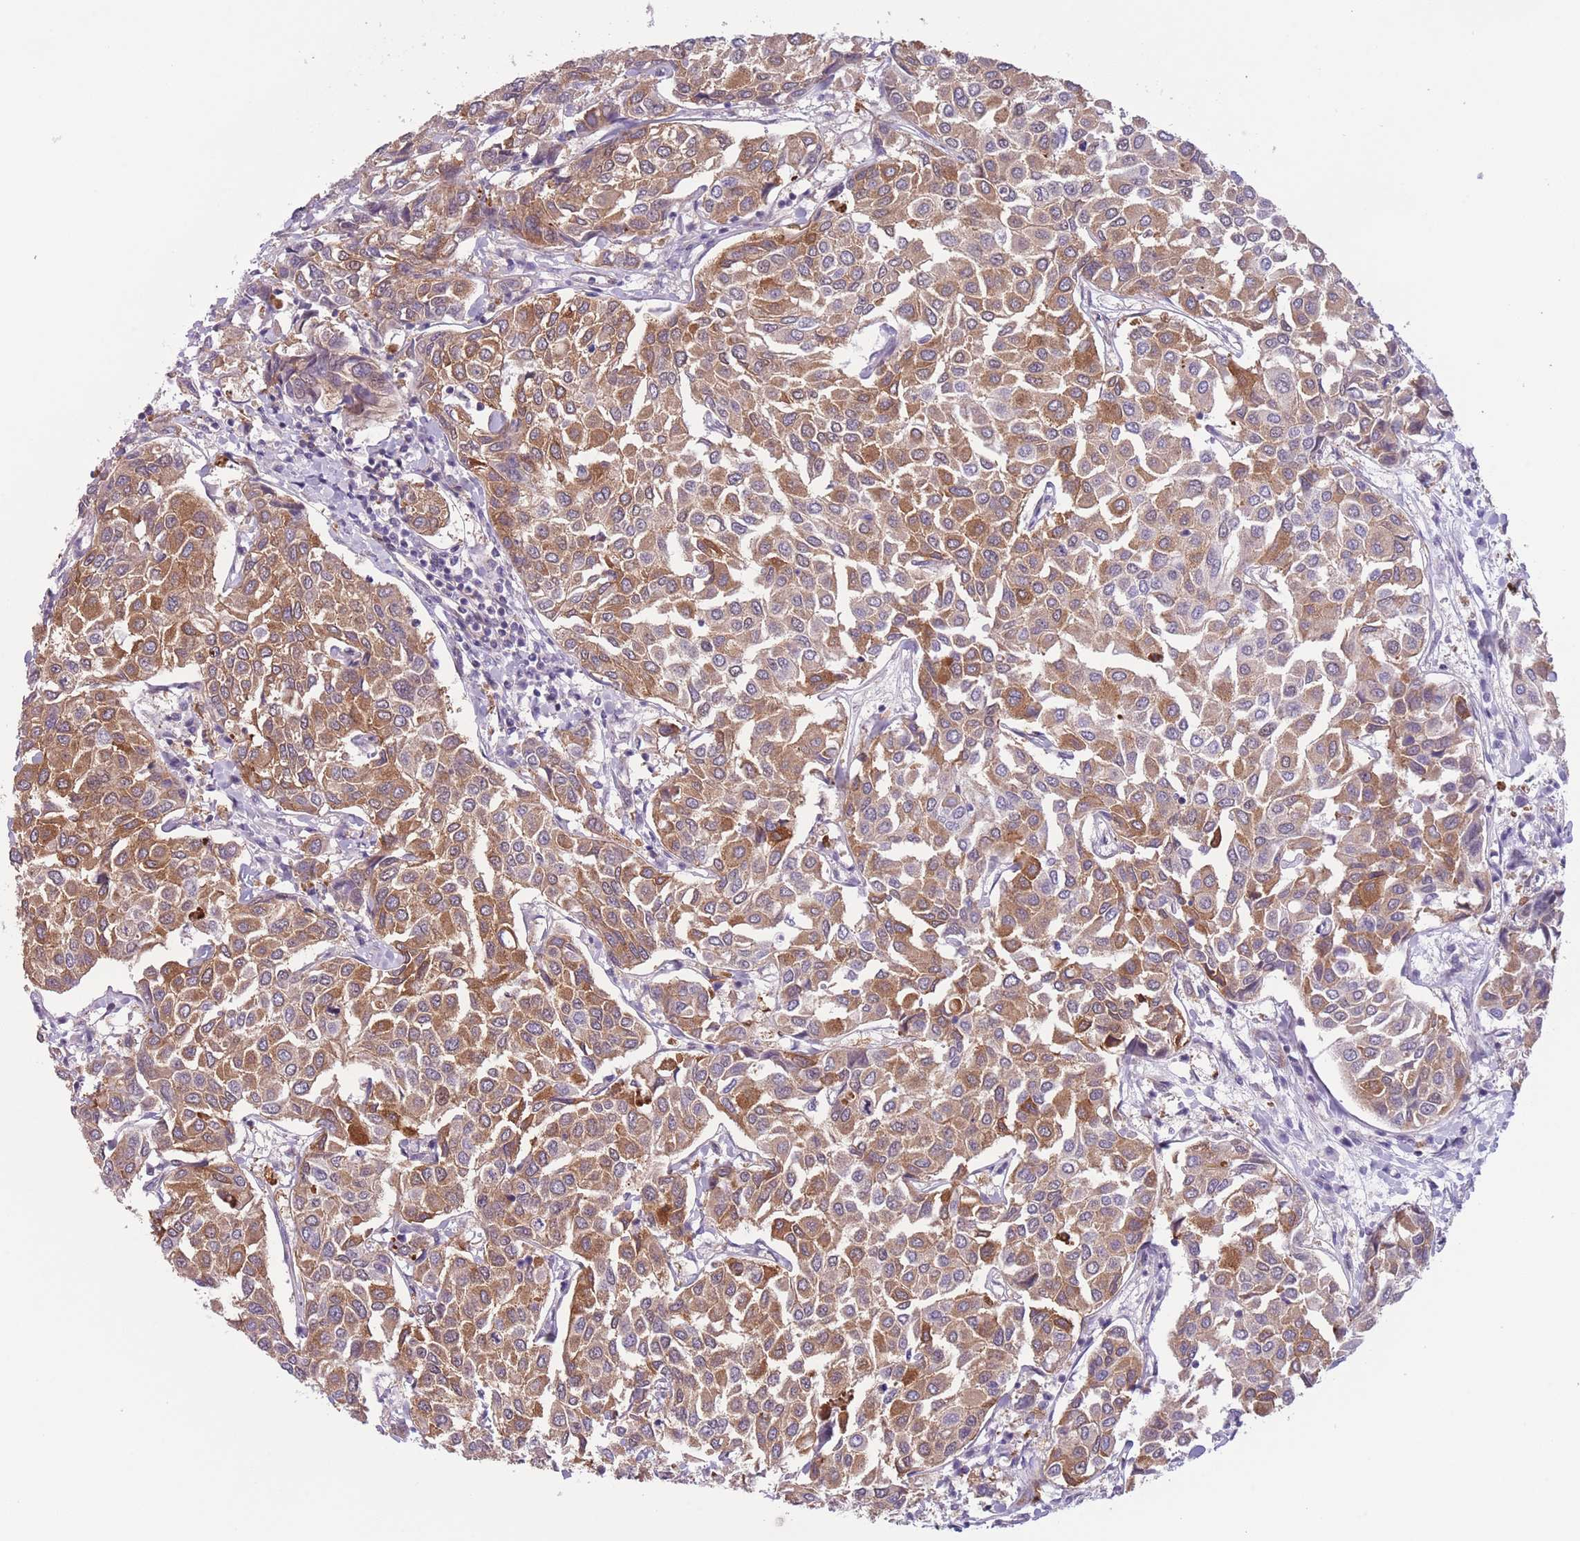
{"staining": {"intensity": "moderate", "quantity": ">75%", "location": "cytoplasmic/membranous"}, "tissue": "breast cancer", "cell_type": "Tumor cells", "image_type": "cancer", "snomed": [{"axis": "morphology", "description": "Duct carcinoma"}, {"axis": "topography", "description": "Breast"}], "caption": "Breast intraductal carcinoma stained with DAB immunohistochemistry demonstrates medium levels of moderate cytoplasmic/membranous staining in approximately >75% of tumor cells. (Stains: DAB in brown, nuclei in blue, Microscopy: brightfield microscopy at high magnification).", "gene": "C9orf152", "patient": {"sex": "female", "age": 55}}